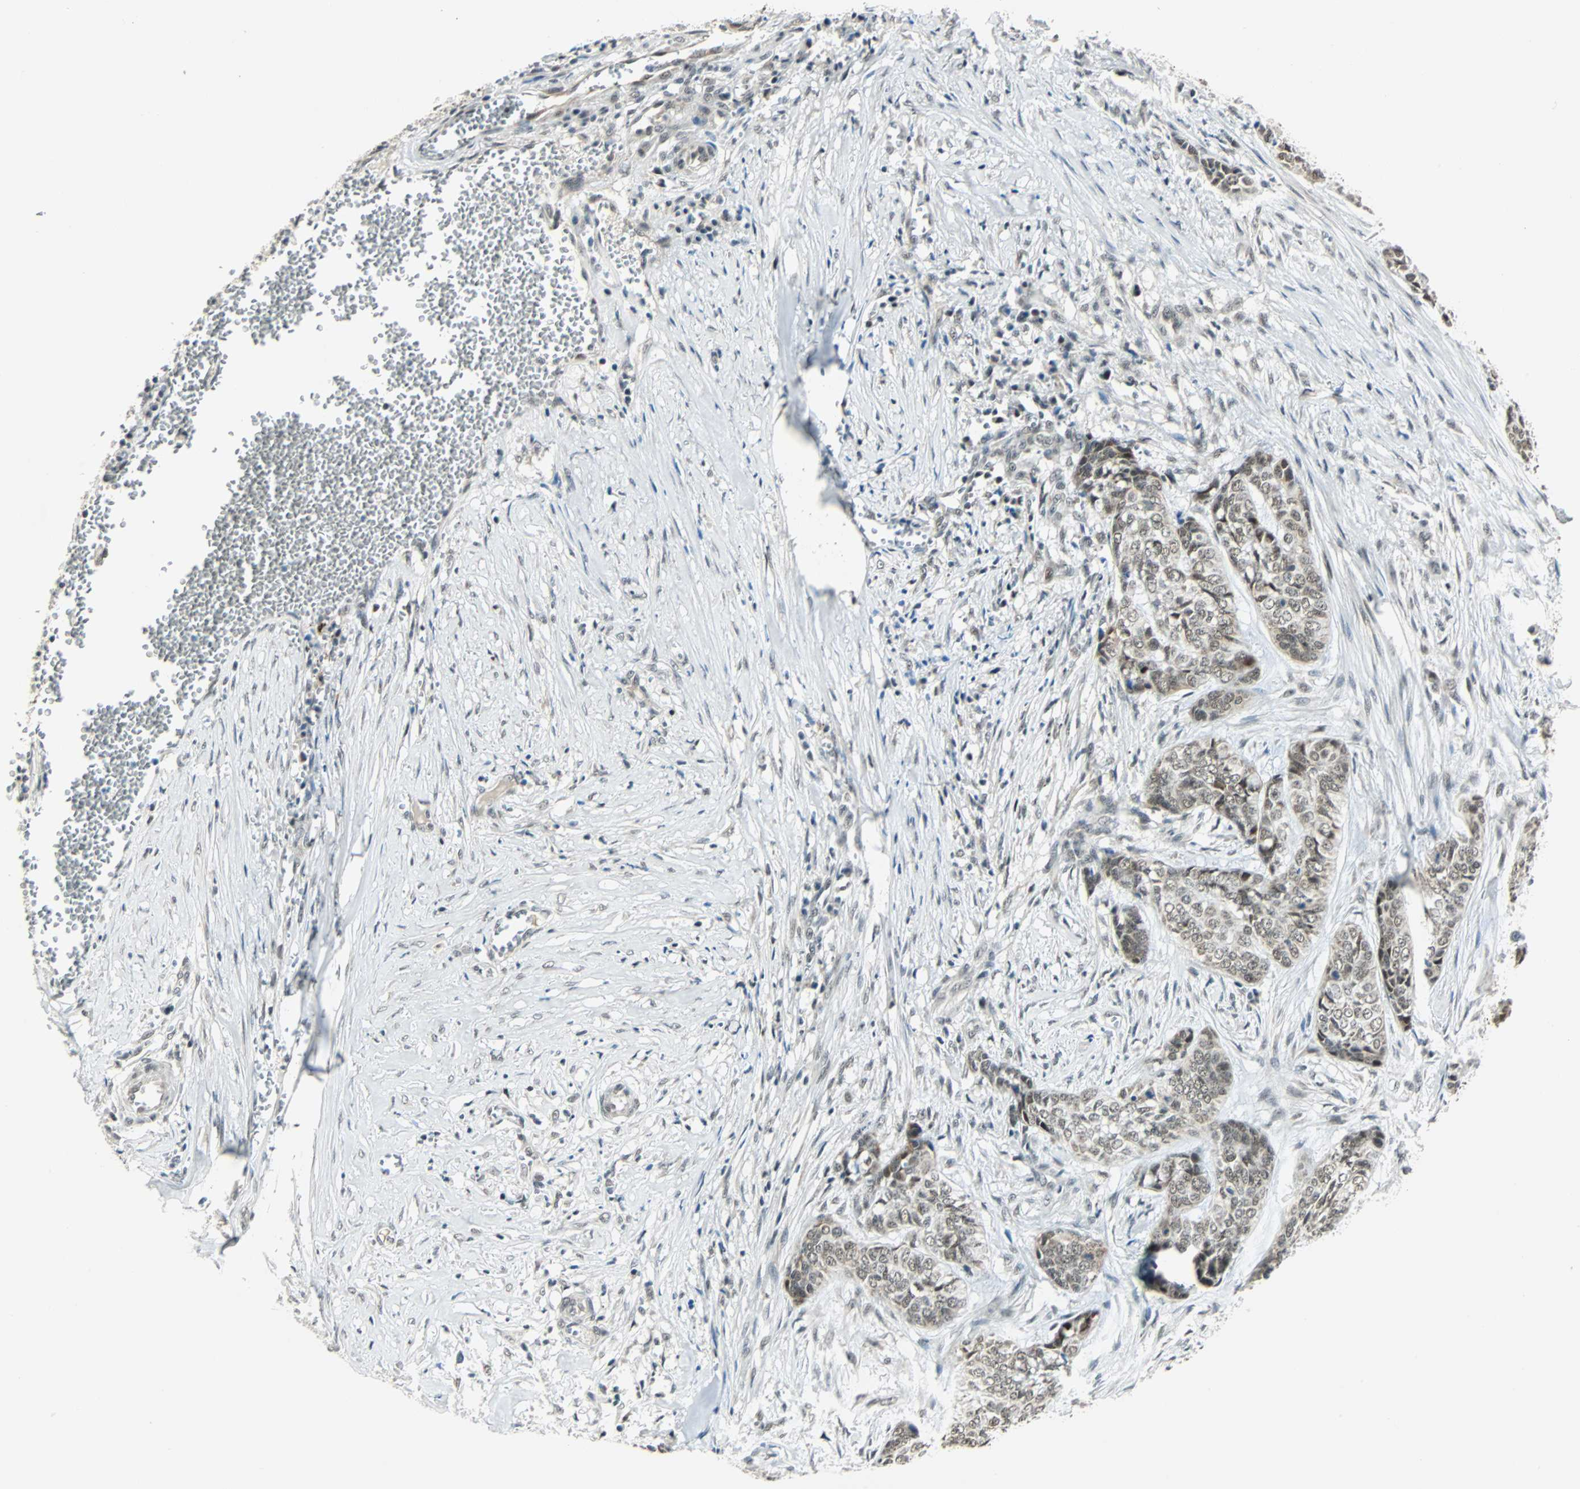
{"staining": {"intensity": "weak", "quantity": ">75%", "location": "nuclear"}, "tissue": "skin cancer", "cell_type": "Tumor cells", "image_type": "cancer", "snomed": [{"axis": "morphology", "description": "Basal cell carcinoma"}, {"axis": "topography", "description": "Skin"}], "caption": "Brown immunohistochemical staining in human basal cell carcinoma (skin) exhibits weak nuclear expression in approximately >75% of tumor cells. (Brightfield microscopy of DAB IHC at high magnification).", "gene": "NELFE", "patient": {"sex": "female", "age": 64}}